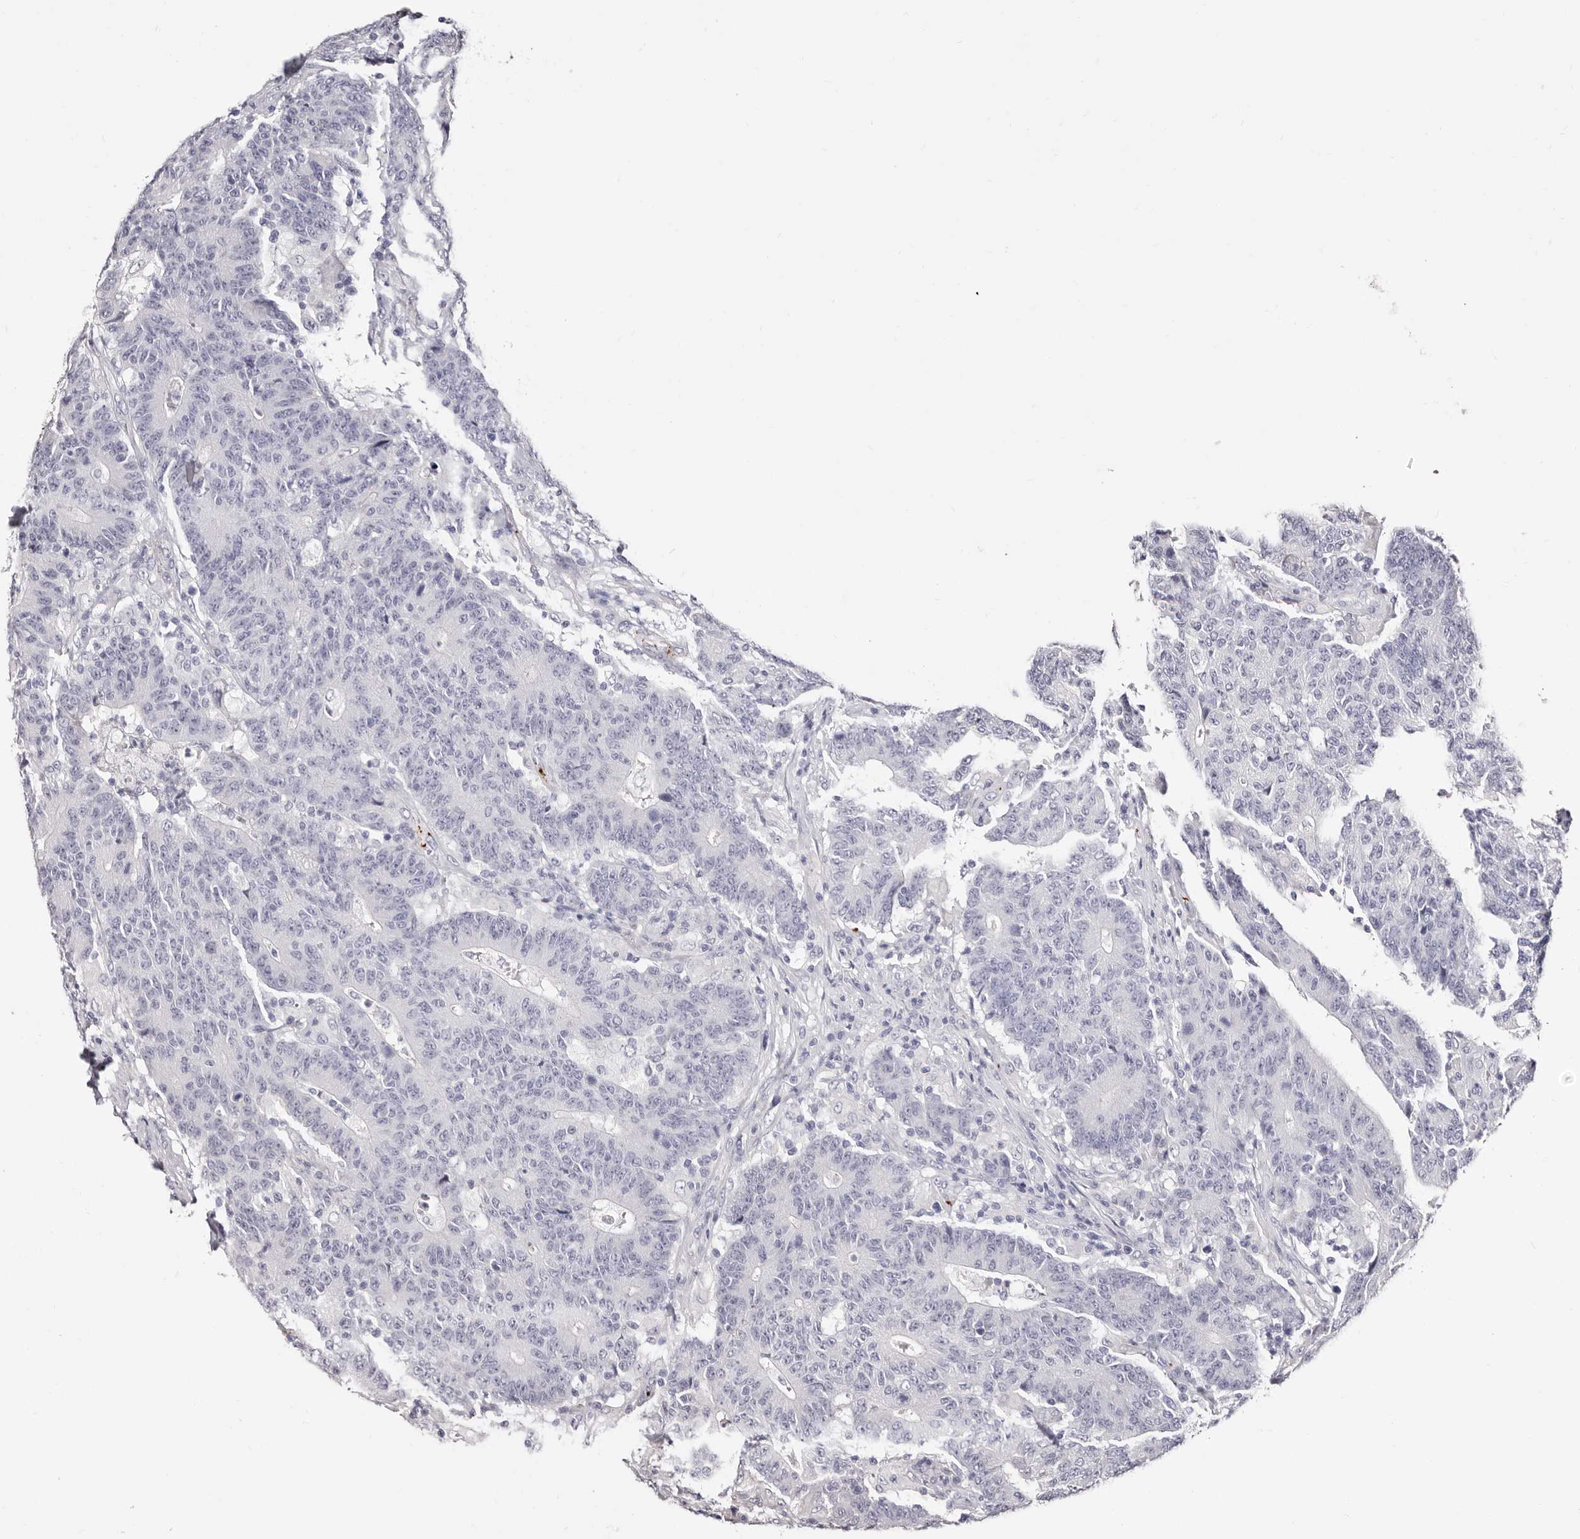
{"staining": {"intensity": "negative", "quantity": "none", "location": "none"}, "tissue": "colorectal cancer", "cell_type": "Tumor cells", "image_type": "cancer", "snomed": [{"axis": "morphology", "description": "Normal tissue, NOS"}, {"axis": "morphology", "description": "Adenocarcinoma, NOS"}, {"axis": "topography", "description": "Colon"}], "caption": "Human colorectal cancer (adenocarcinoma) stained for a protein using IHC demonstrates no positivity in tumor cells.", "gene": "PF4", "patient": {"sex": "female", "age": 75}}